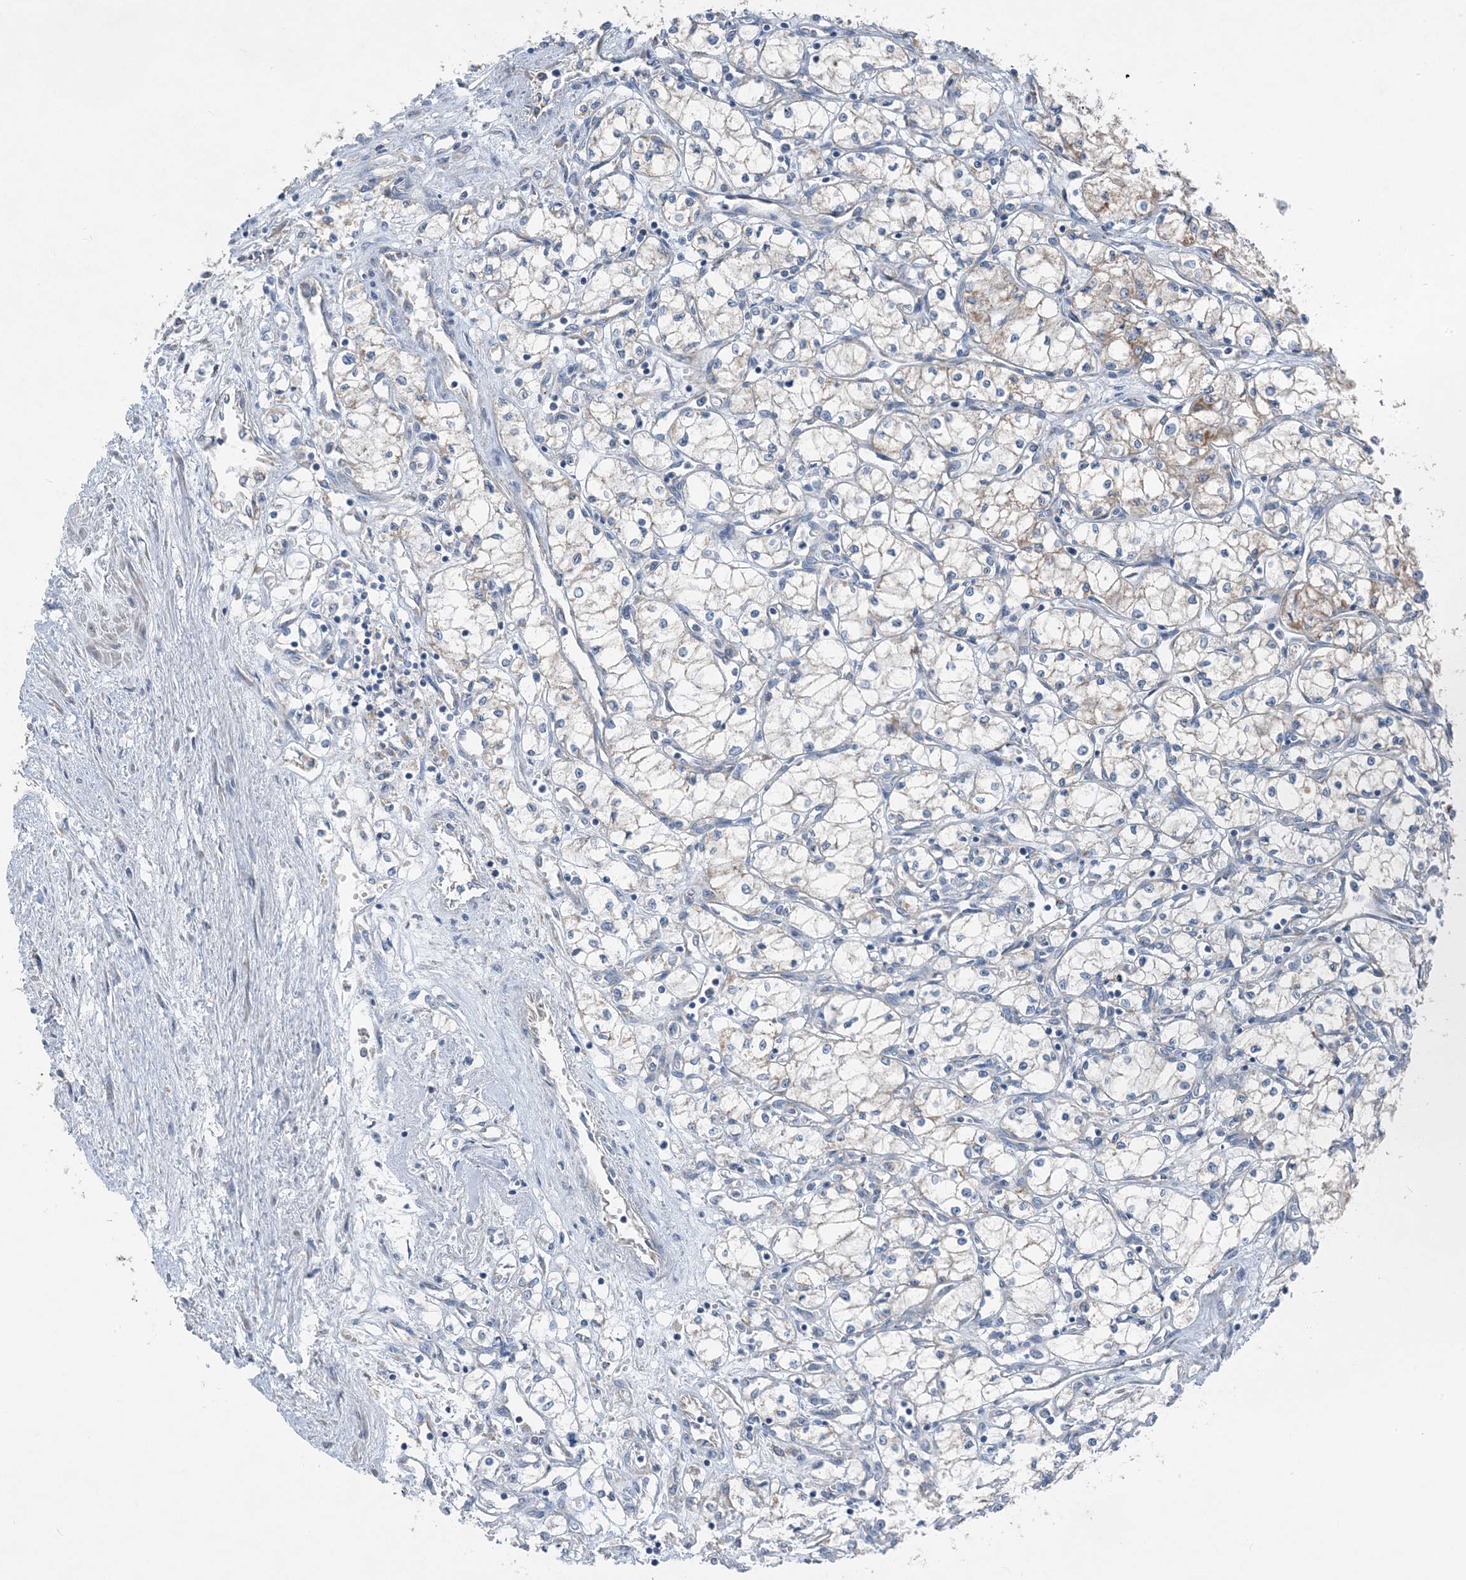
{"staining": {"intensity": "negative", "quantity": "none", "location": "none"}, "tissue": "renal cancer", "cell_type": "Tumor cells", "image_type": "cancer", "snomed": [{"axis": "morphology", "description": "Adenocarcinoma, NOS"}, {"axis": "topography", "description": "Kidney"}], "caption": "High power microscopy photomicrograph of an IHC photomicrograph of renal cancer, revealing no significant expression in tumor cells.", "gene": "DHX30", "patient": {"sex": "male", "age": 59}}